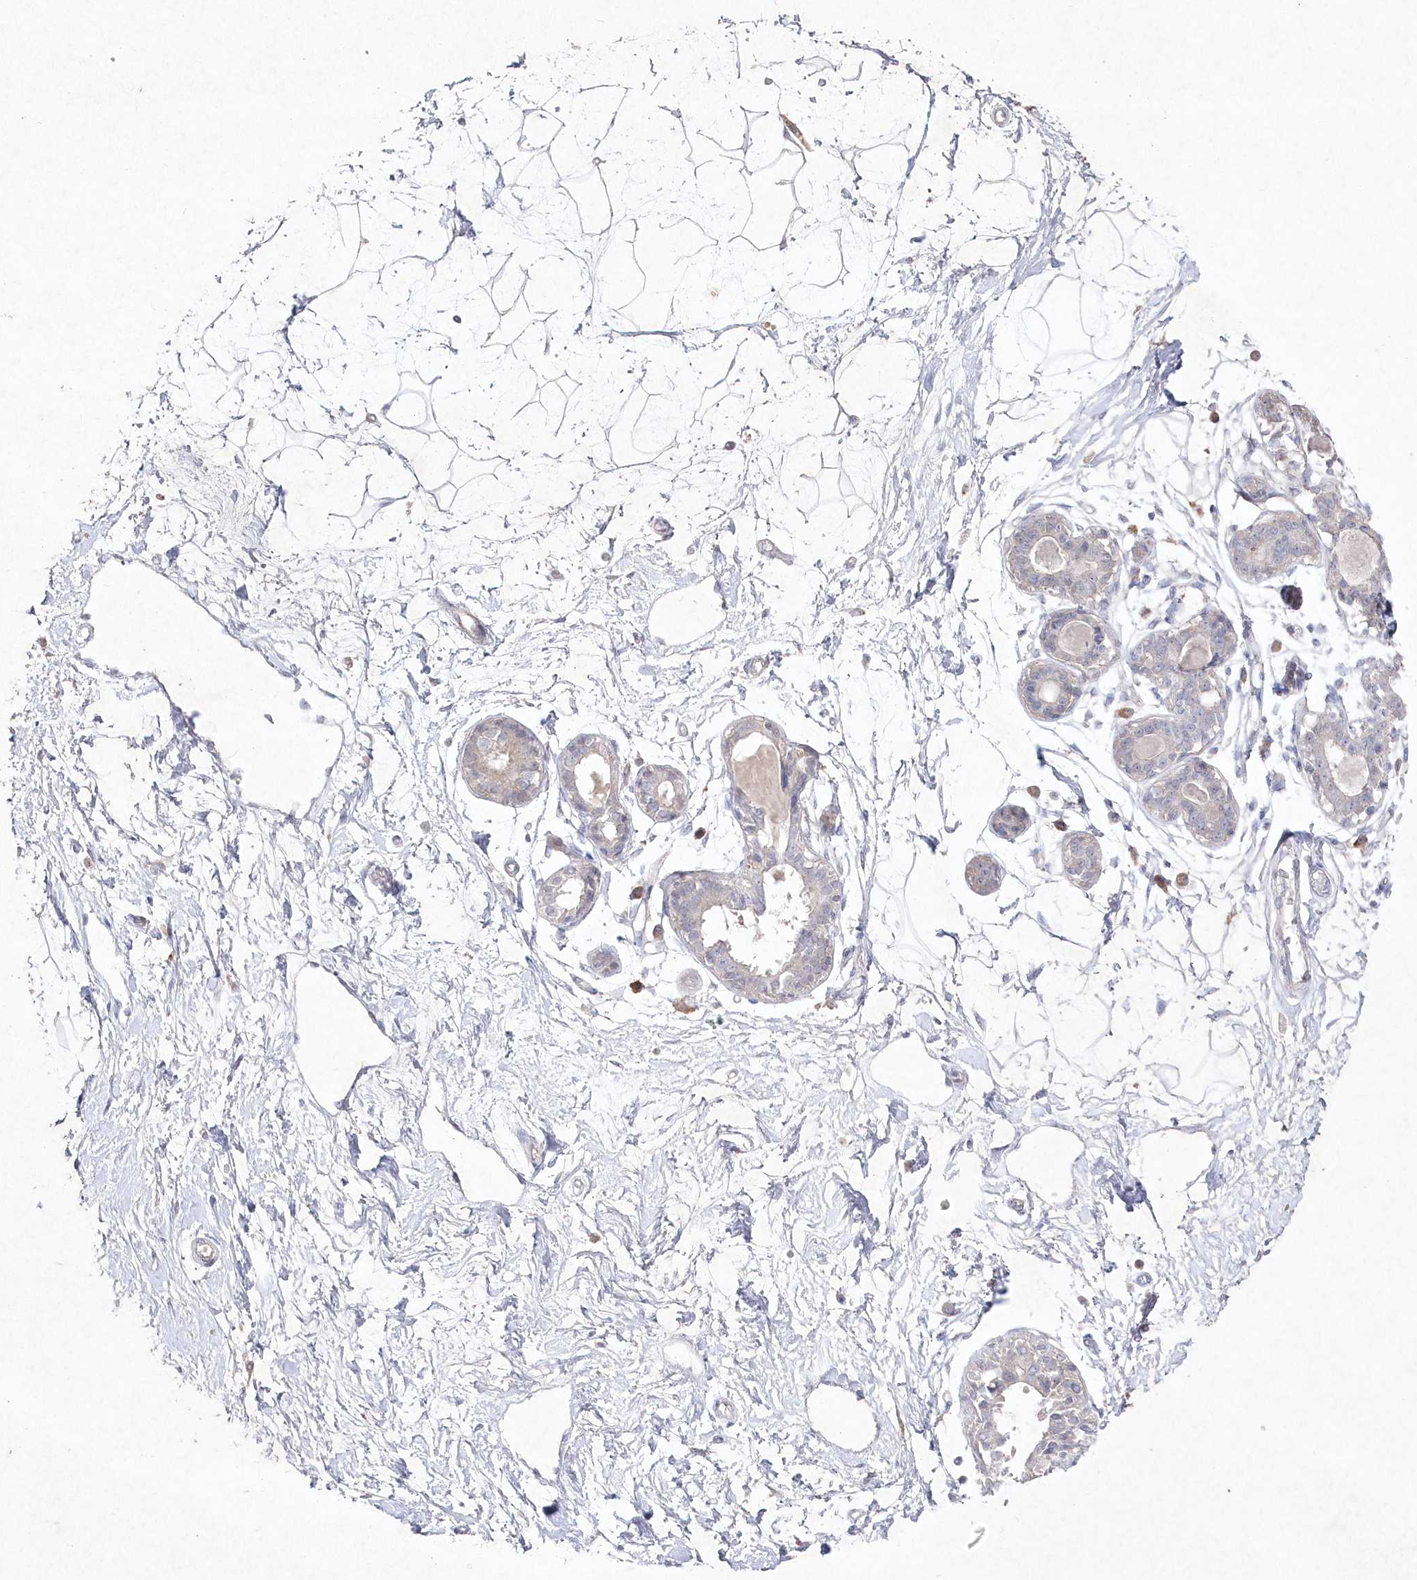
{"staining": {"intensity": "negative", "quantity": "none", "location": "none"}, "tissue": "breast", "cell_type": "Adipocytes", "image_type": "normal", "snomed": [{"axis": "morphology", "description": "Normal tissue, NOS"}, {"axis": "topography", "description": "Breast"}], "caption": "Human breast stained for a protein using immunohistochemistry shows no staining in adipocytes.", "gene": "TGFBRAP1", "patient": {"sex": "female", "age": 45}}